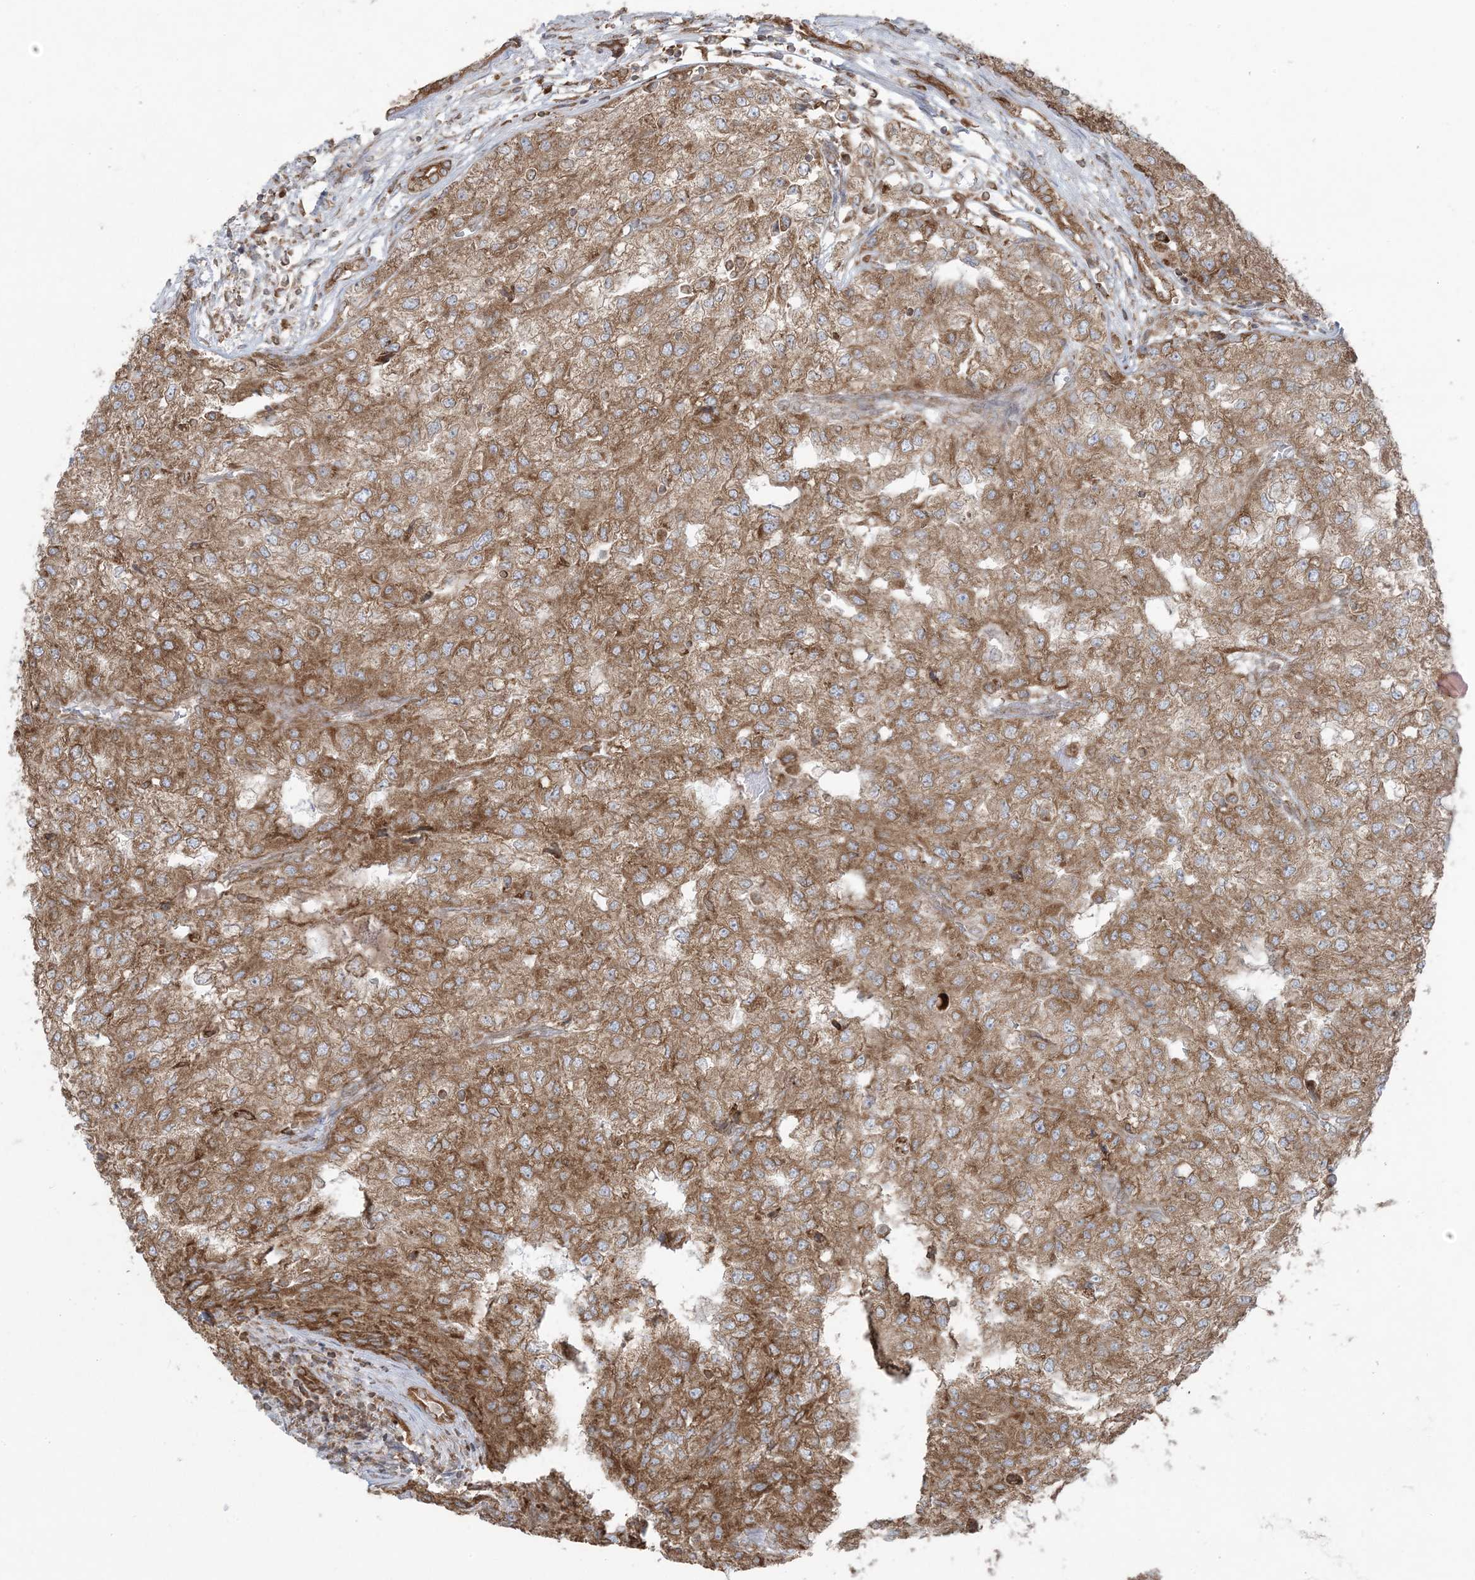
{"staining": {"intensity": "moderate", "quantity": ">75%", "location": "cytoplasmic/membranous"}, "tissue": "renal cancer", "cell_type": "Tumor cells", "image_type": "cancer", "snomed": [{"axis": "morphology", "description": "Adenocarcinoma, NOS"}, {"axis": "topography", "description": "Kidney"}], "caption": "Human renal cancer stained with a protein marker exhibits moderate staining in tumor cells.", "gene": "UBXN4", "patient": {"sex": "female", "age": 54}}